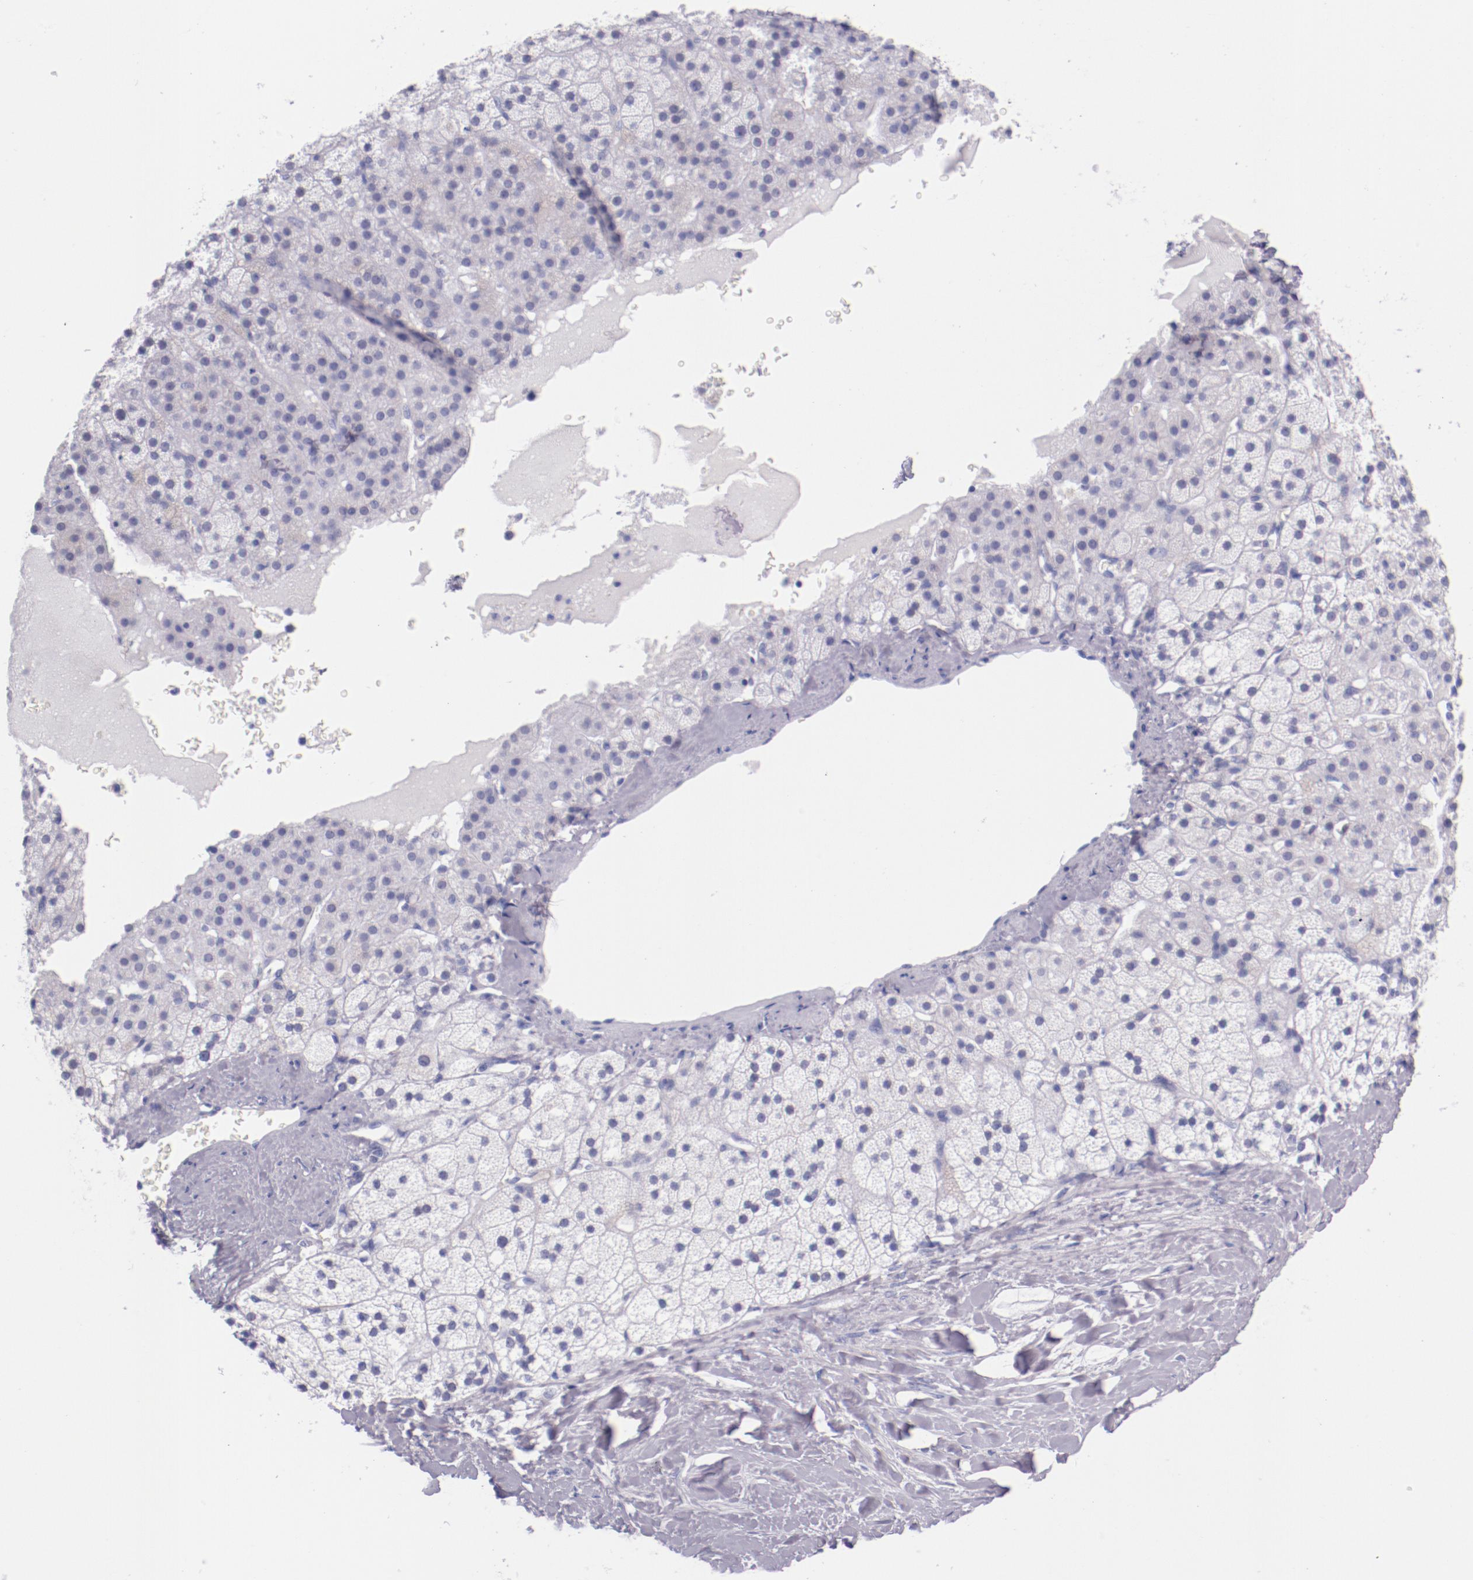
{"staining": {"intensity": "negative", "quantity": "none", "location": "none"}, "tissue": "adrenal gland", "cell_type": "Glandular cells", "image_type": "normal", "snomed": [{"axis": "morphology", "description": "Normal tissue, NOS"}, {"axis": "topography", "description": "Adrenal gland"}], "caption": "This is a photomicrograph of IHC staining of normal adrenal gland, which shows no positivity in glandular cells. (DAB immunohistochemistry (IHC) with hematoxylin counter stain).", "gene": "IRF4", "patient": {"sex": "male", "age": 35}}